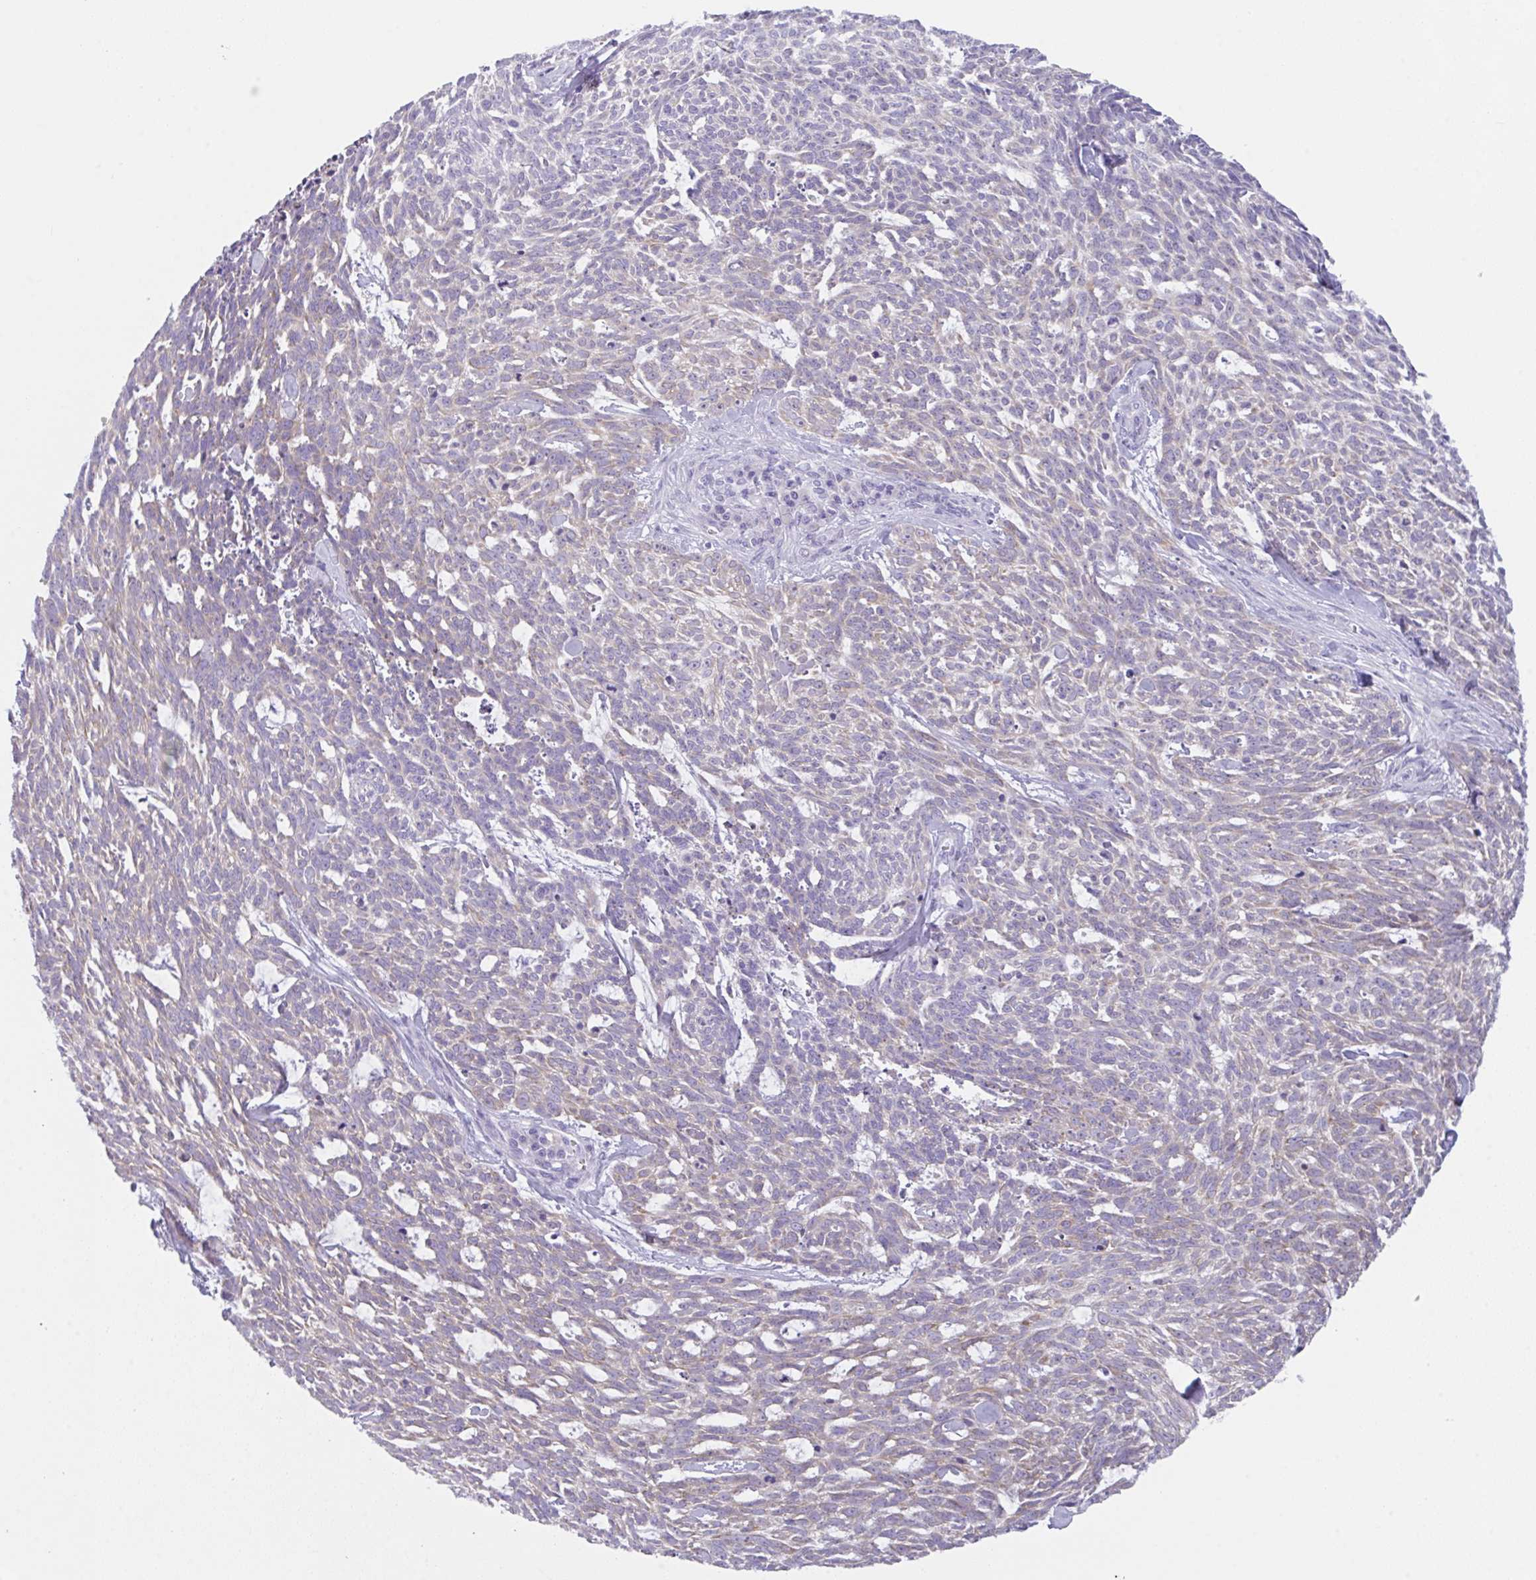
{"staining": {"intensity": "weak", "quantity": "25%-75%", "location": "cytoplasmic/membranous"}, "tissue": "skin cancer", "cell_type": "Tumor cells", "image_type": "cancer", "snomed": [{"axis": "morphology", "description": "Basal cell carcinoma"}, {"axis": "topography", "description": "Skin"}], "caption": "Weak cytoplasmic/membranous expression is appreciated in about 25%-75% of tumor cells in skin cancer (basal cell carcinoma). The protein of interest is stained brown, and the nuclei are stained in blue (DAB (3,3'-diaminobenzidine) IHC with brightfield microscopy, high magnification).", "gene": "TRAF4", "patient": {"sex": "female", "age": 93}}